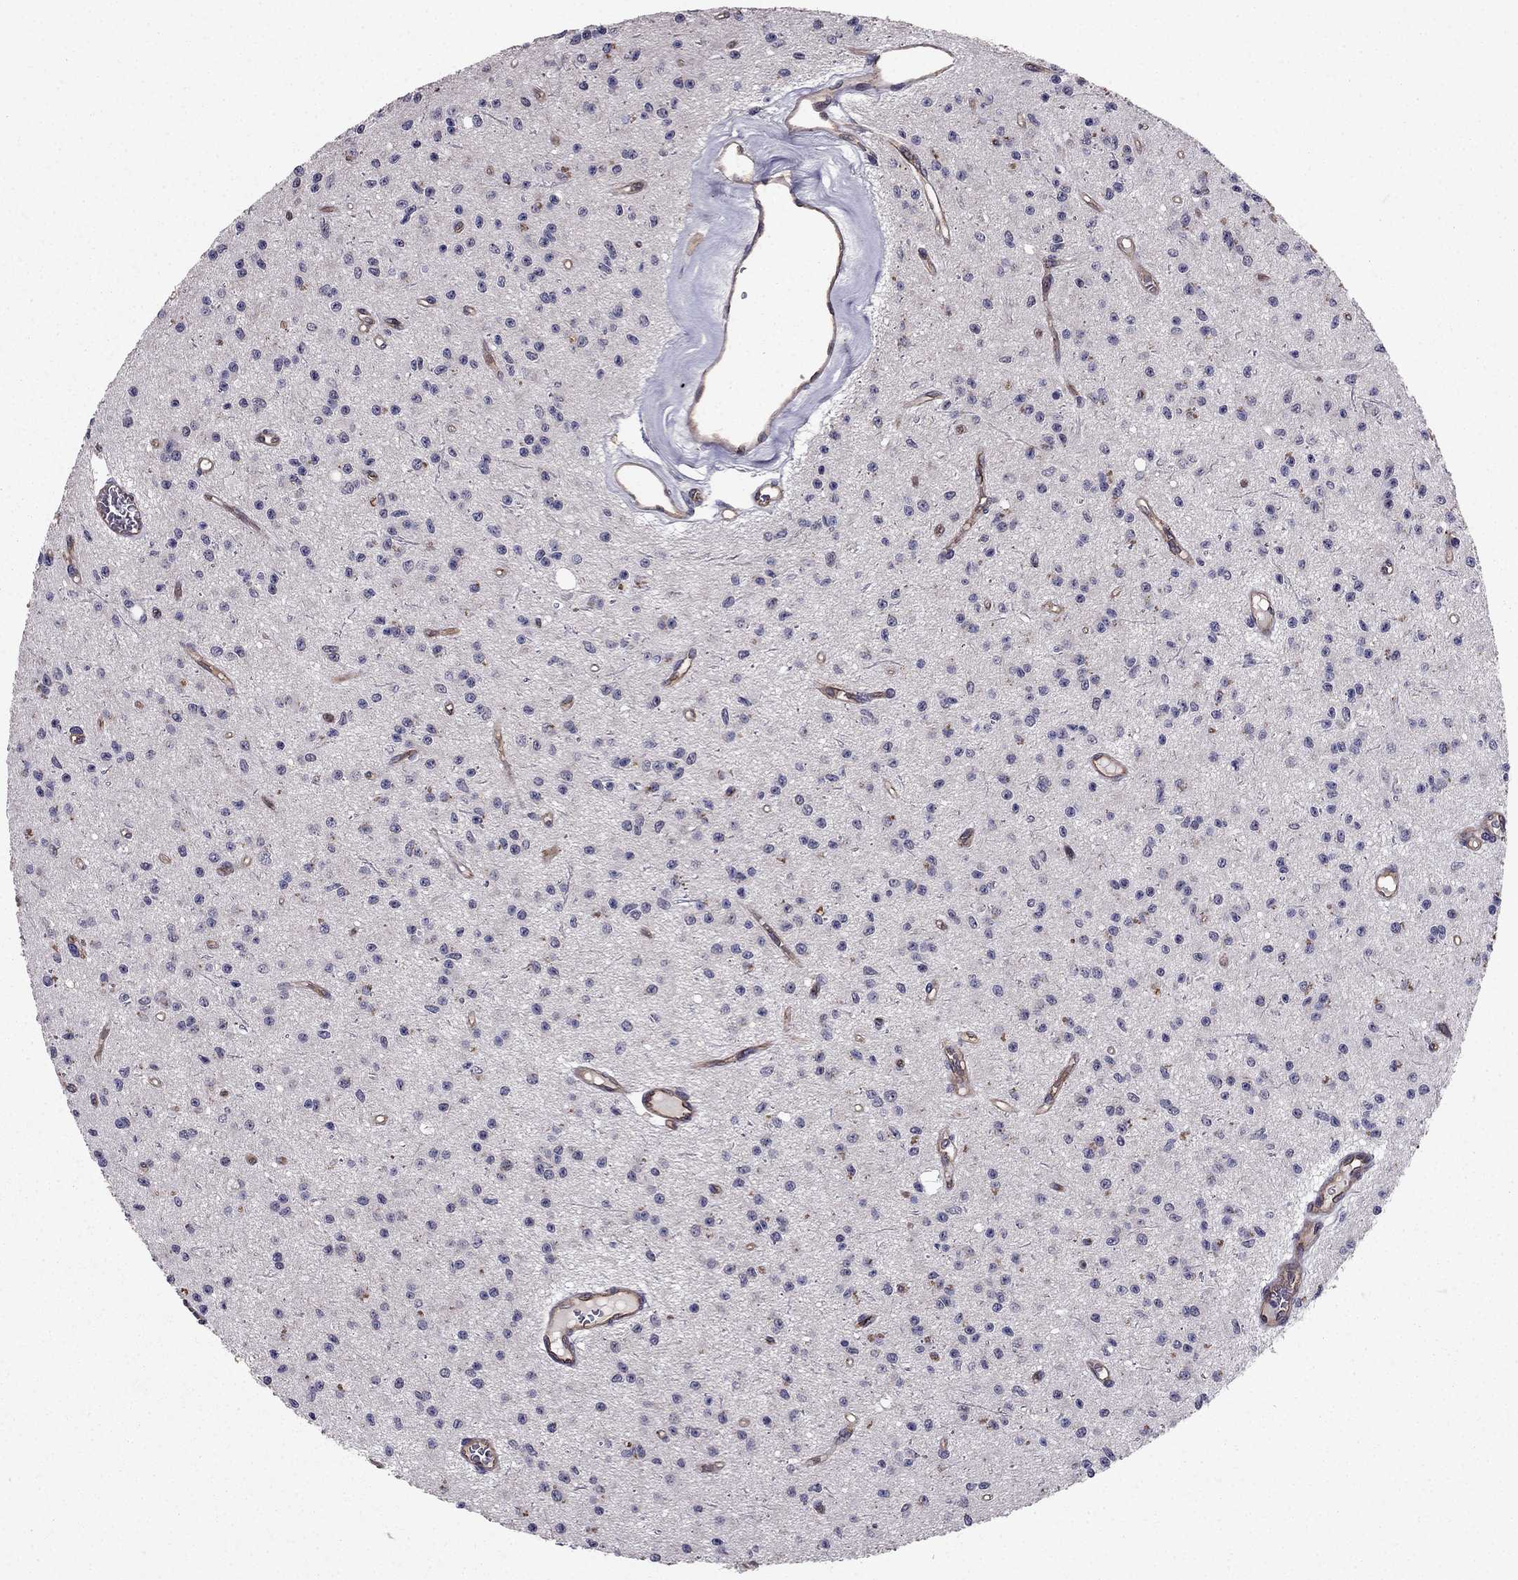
{"staining": {"intensity": "negative", "quantity": "none", "location": "none"}, "tissue": "glioma", "cell_type": "Tumor cells", "image_type": "cancer", "snomed": [{"axis": "morphology", "description": "Glioma, malignant, Low grade"}, {"axis": "topography", "description": "Brain"}], "caption": "High magnification brightfield microscopy of low-grade glioma (malignant) stained with DAB (3,3'-diaminobenzidine) (brown) and counterstained with hematoxylin (blue): tumor cells show no significant positivity.", "gene": "RASIP1", "patient": {"sex": "female", "age": 45}}